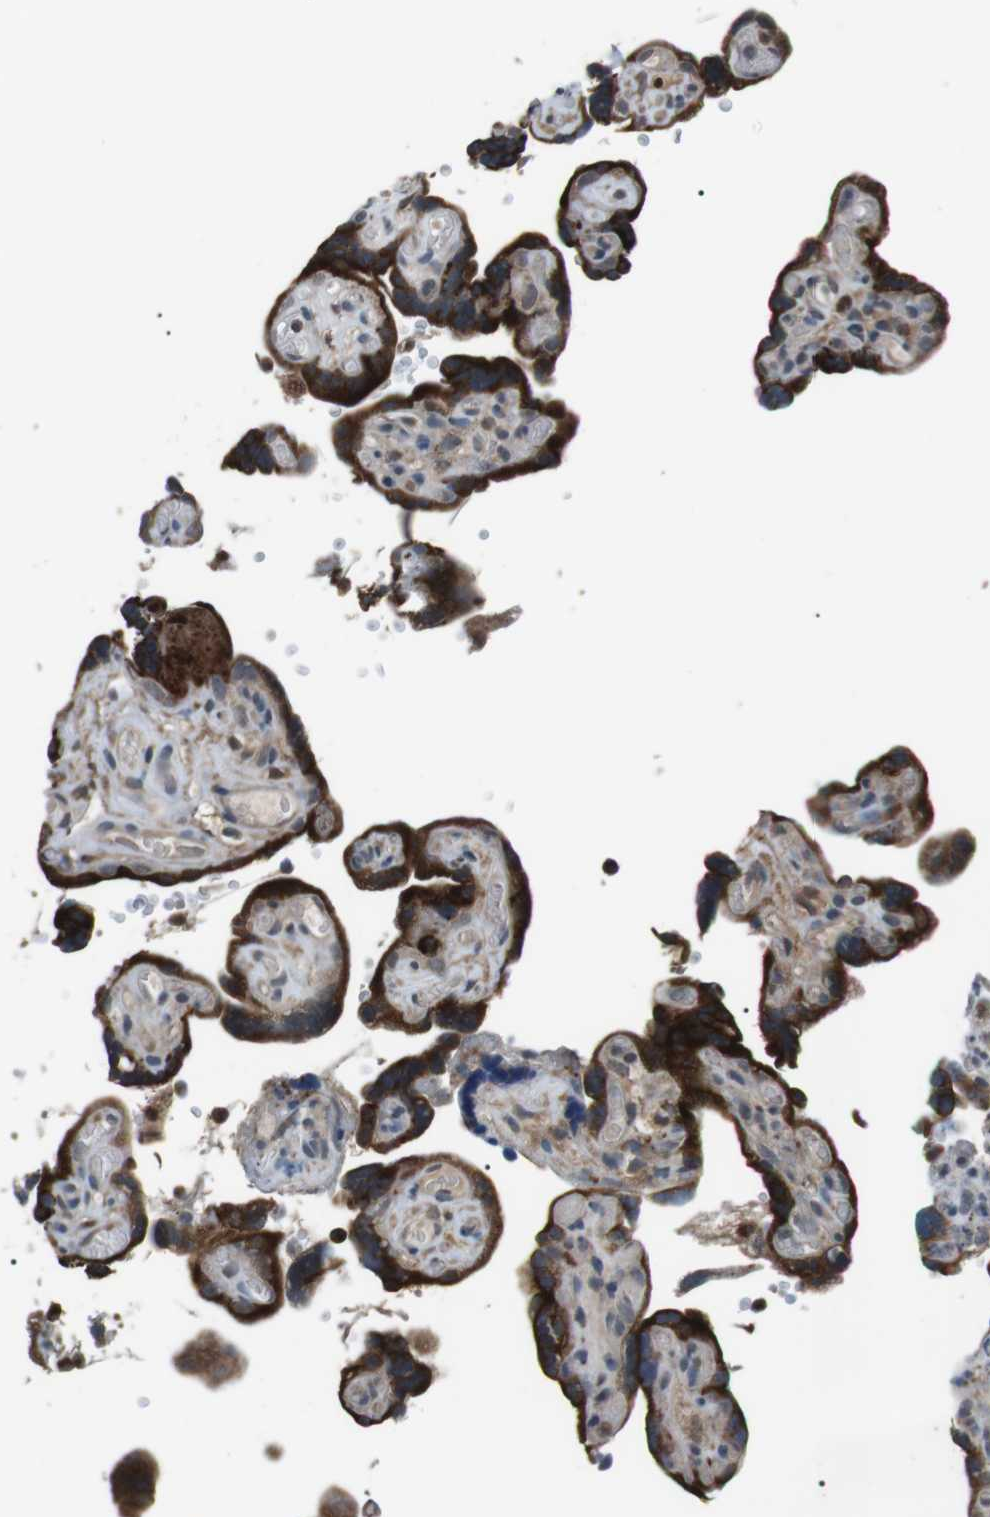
{"staining": {"intensity": "moderate", "quantity": "25%-75%", "location": "cytoplasmic/membranous"}, "tissue": "placenta", "cell_type": "Decidual cells", "image_type": "normal", "snomed": [{"axis": "morphology", "description": "Normal tissue, NOS"}, {"axis": "topography", "description": "Placenta"}], "caption": "High-power microscopy captured an immunohistochemistry (IHC) micrograph of unremarkable placenta, revealing moderate cytoplasmic/membranous positivity in approximately 25%-75% of decidual cells. The staining is performed using DAB brown chromogen to label protein expression. The nuclei are counter-stained blue using hematoxylin.", "gene": "NEK7", "patient": {"sex": "female", "age": 30}}